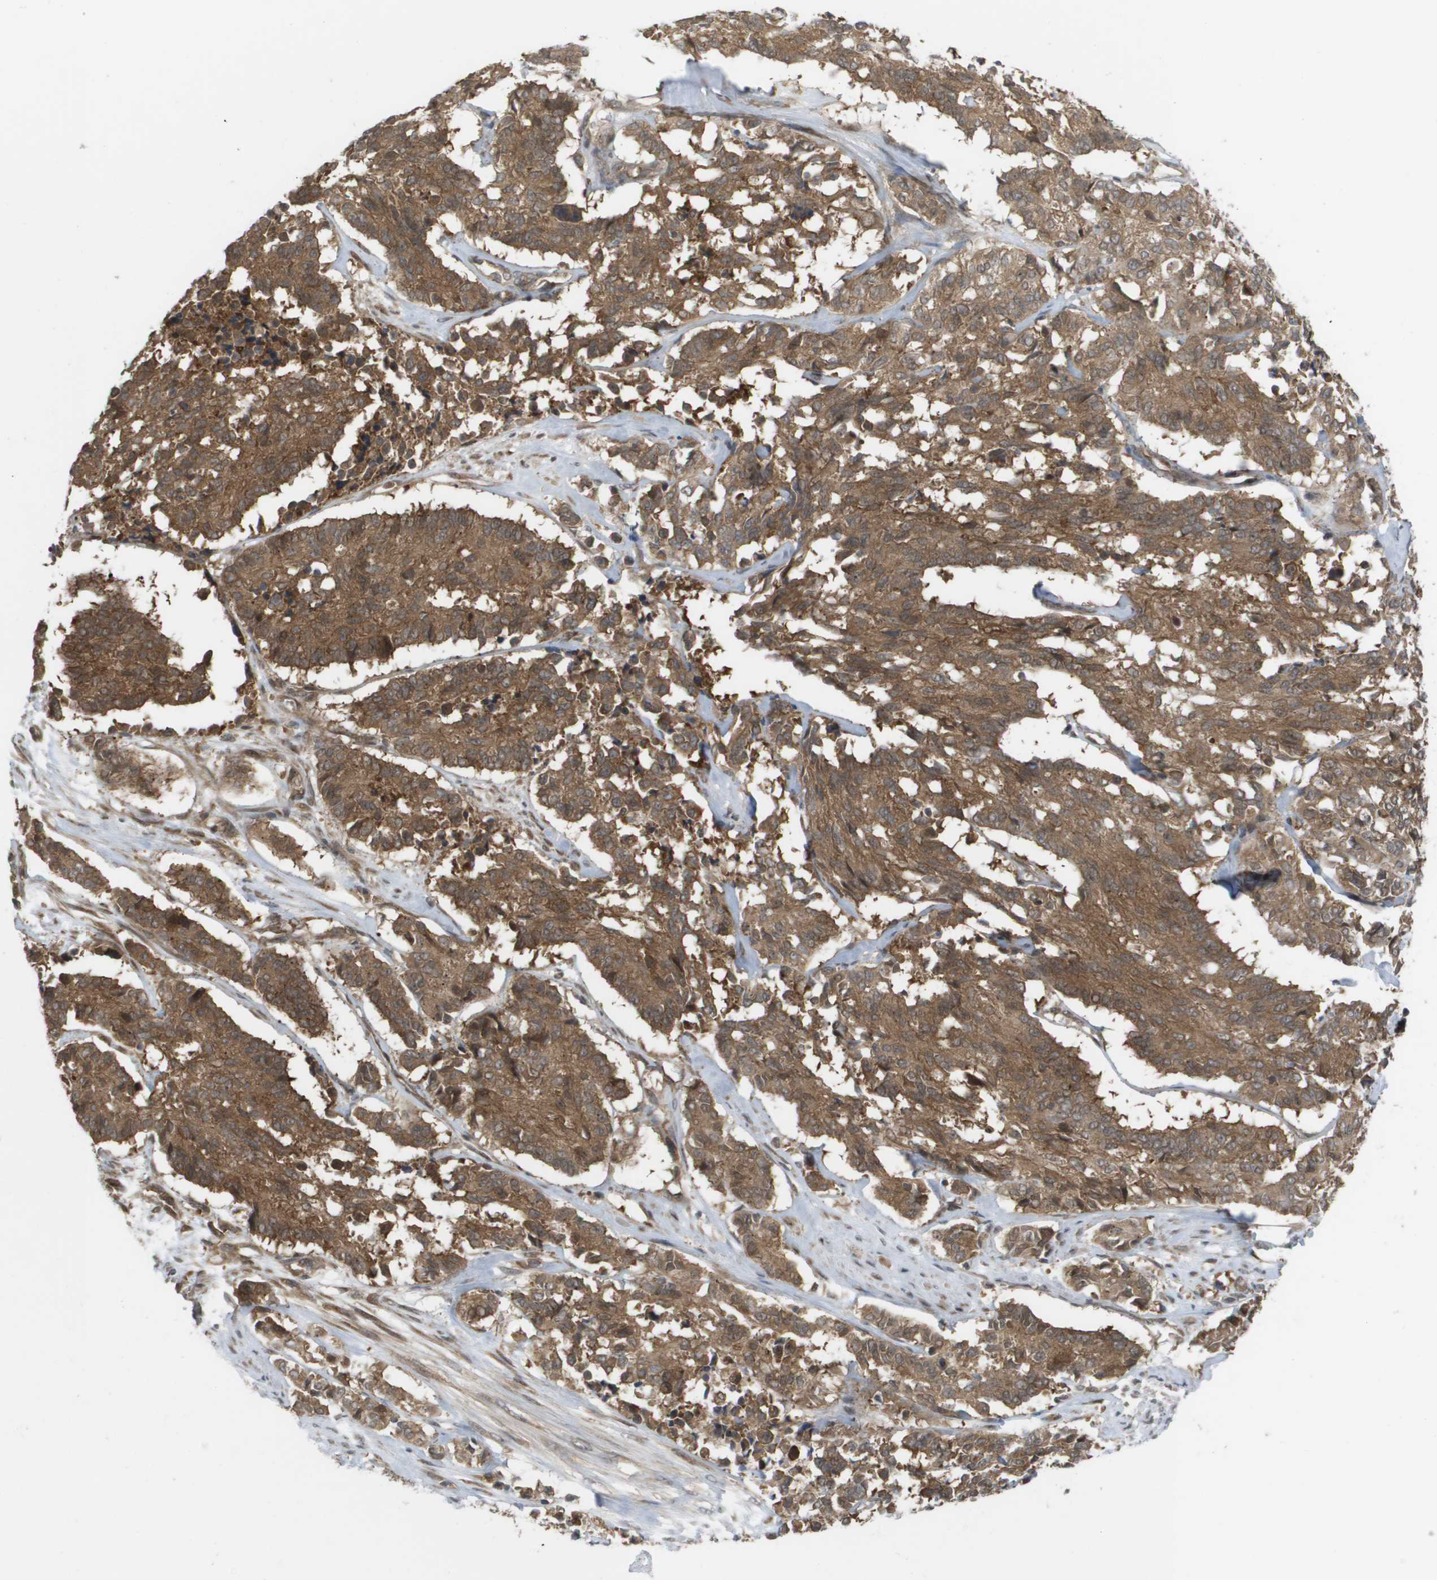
{"staining": {"intensity": "moderate", "quantity": ">75%", "location": "cytoplasmic/membranous"}, "tissue": "cervical cancer", "cell_type": "Tumor cells", "image_type": "cancer", "snomed": [{"axis": "morphology", "description": "Squamous cell carcinoma, NOS"}, {"axis": "topography", "description": "Cervix"}], "caption": "This image demonstrates cervical cancer (squamous cell carcinoma) stained with immunohistochemistry to label a protein in brown. The cytoplasmic/membranous of tumor cells show moderate positivity for the protein. Nuclei are counter-stained blue.", "gene": "CTPS2", "patient": {"sex": "female", "age": 35}}